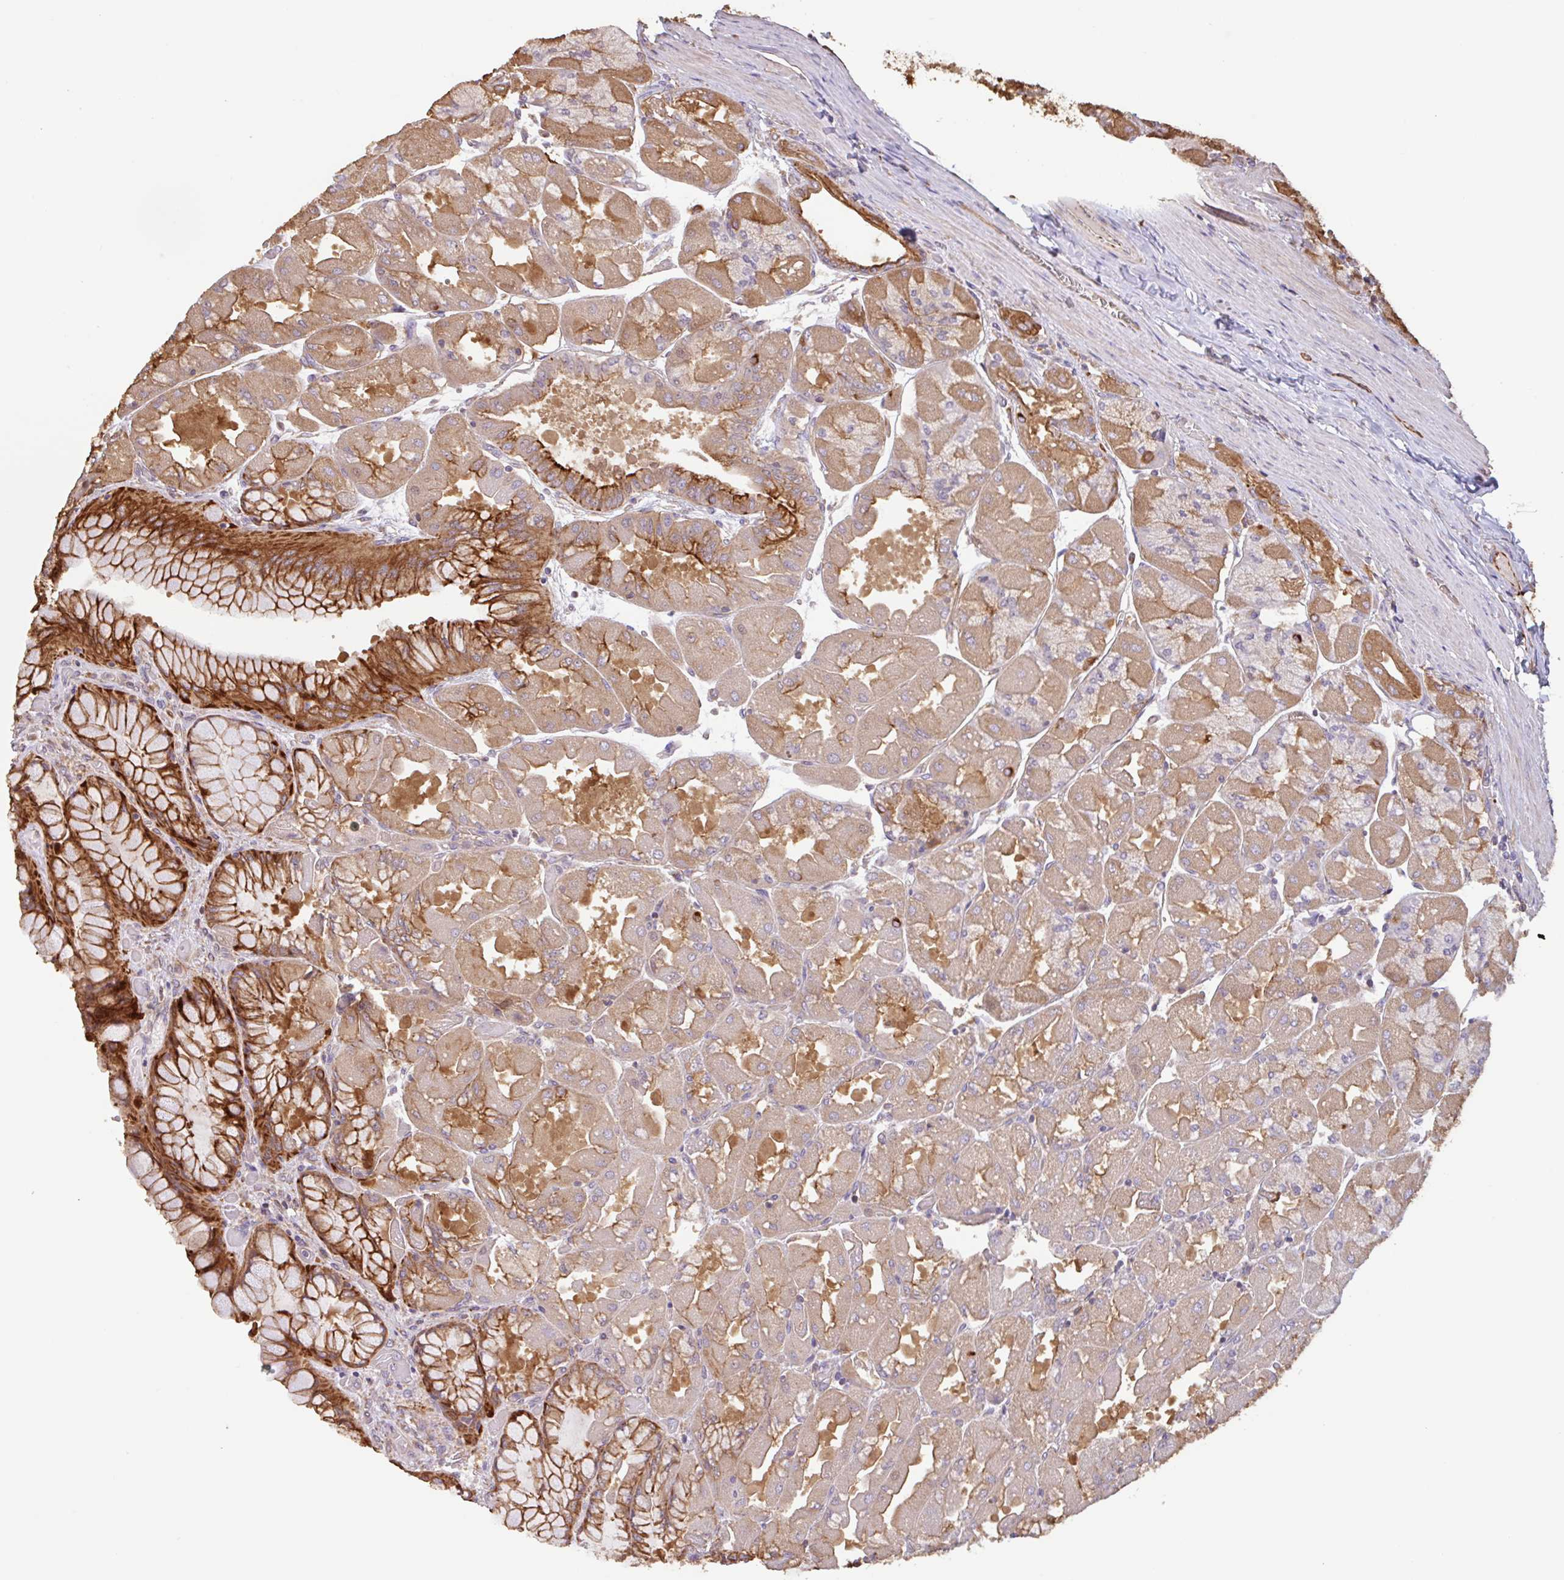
{"staining": {"intensity": "strong", "quantity": ">75%", "location": "cytoplasmic/membranous"}, "tissue": "stomach", "cell_type": "Glandular cells", "image_type": "normal", "snomed": [{"axis": "morphology", "description": "Normal tissue, NOS"}, {"axis": "topography", "description": "Stomach"}], "caption": "Glandular cells display high levels of strong cytoplasmic/membranous positivity in about >75% of cells in benign human stomach.", "gene": "ZNF790", "patient": {"sex": "female", "age": 61}}